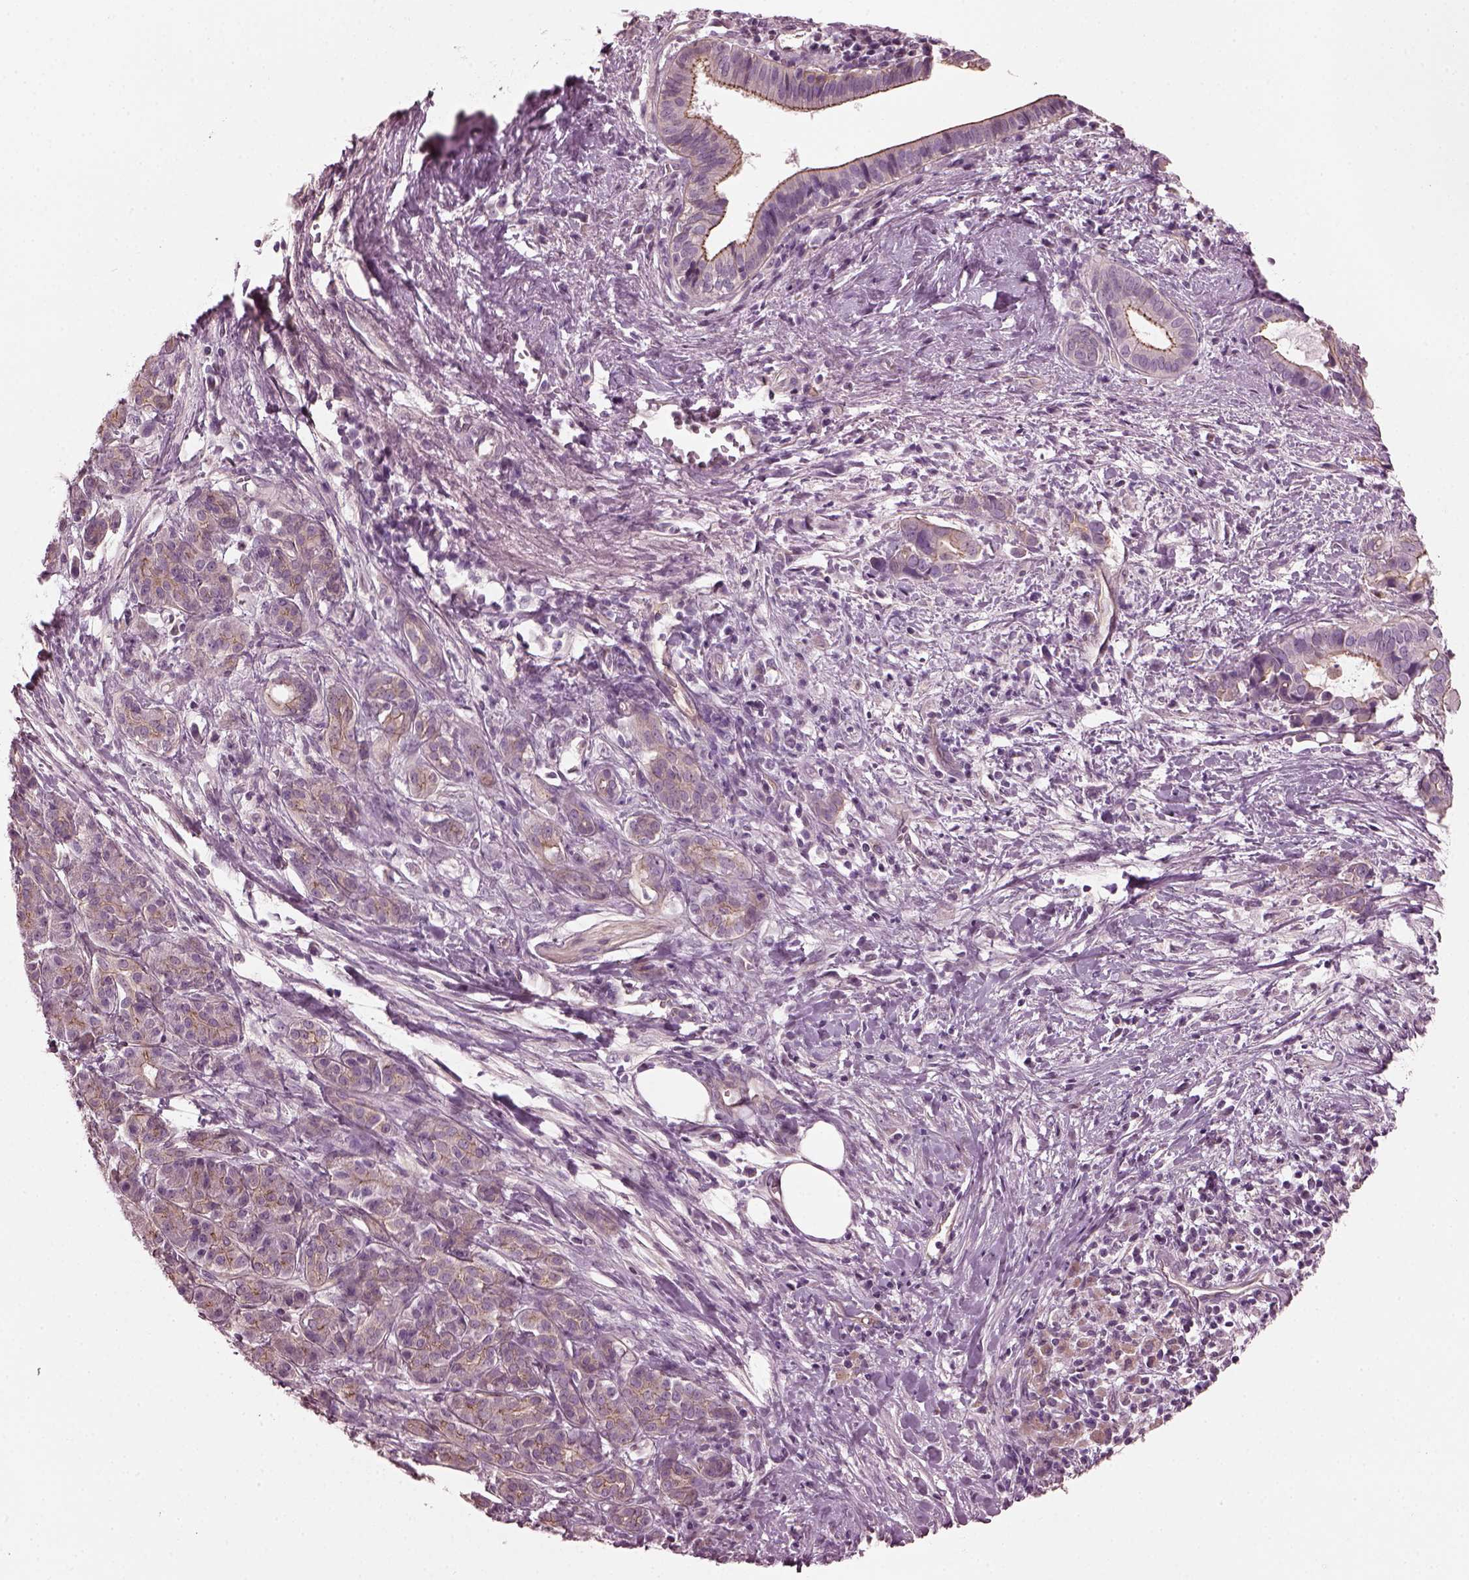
{"staining": {"intensity": "moderate", "quantity": ">75%", "location": "cytoplasmic/membranous"}, "tissue": "pancreatic cancer", "cell_type": "Tumor cells", "image_type": "cancer", "snomed": [{"axis": "morphology", "description": "Adenocarcinoma, NOS"}, {"axis": "topography", "description": "Pancreas"}], "caption": "Human pancreatic adenocarcinoma stained for a protein (brown) displays moderate cytoplasmic/membranous positive positivity in about >75% of tumor cells.", "gene": "ODAD1", "patient": {"sex": "male", "age": 61}}